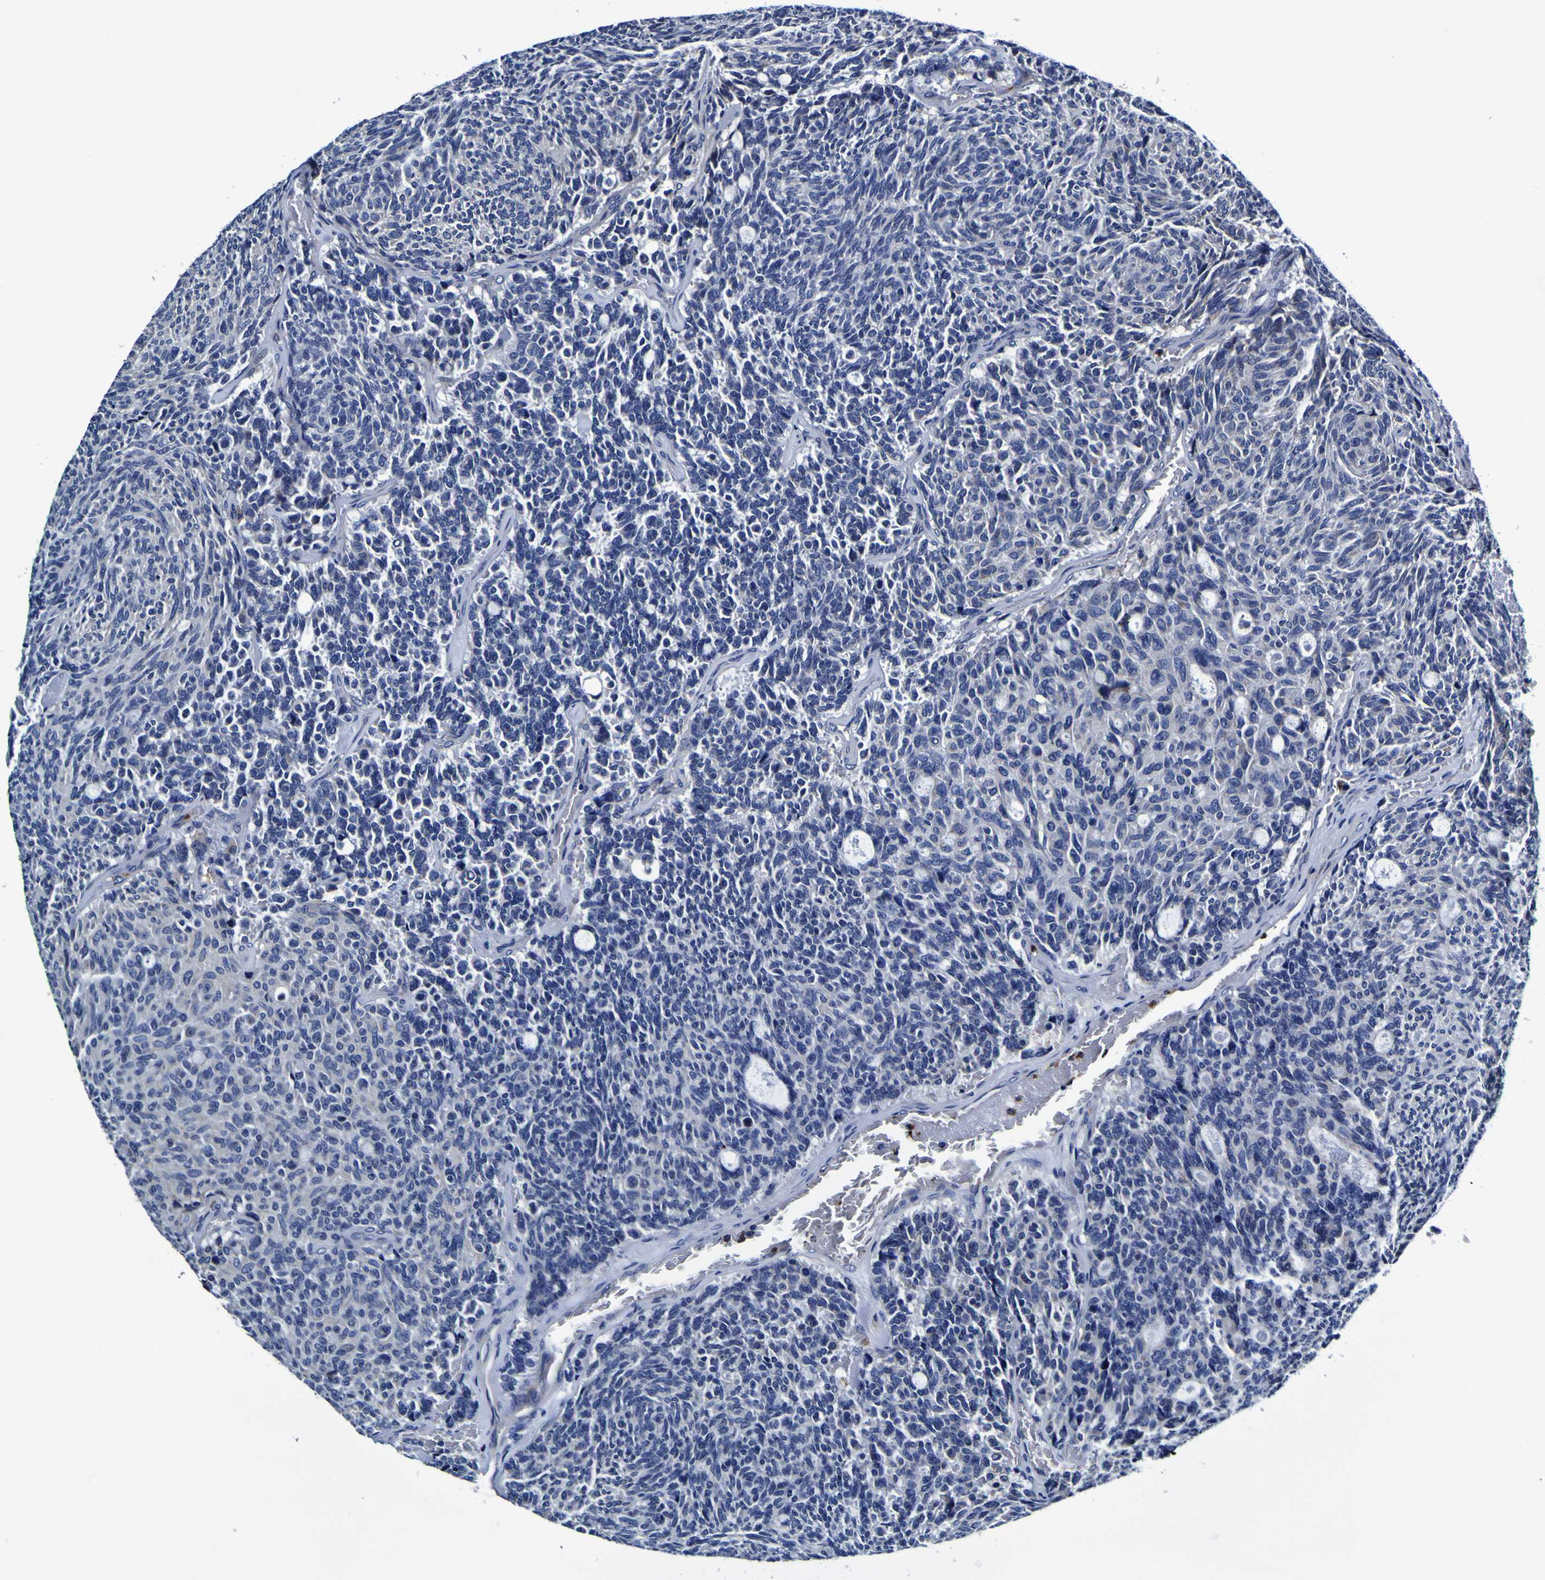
{"staining": {"intensity": "negative", "quantity": "none", "location": "none"}, "tissue": "carcinoid", "cell_type": "Tumor cells", "image_type": "cancer", "snomed": [{"axis": "morphology", "description": "Carcinoid, malignant, NOS"}, {"axis": "topography", "description": "Pancreas"}], "caption": "The photomicrograph reveals no staining of tumor cells in carcinoid. (DAB (3,3'-diaminobenzidine) immunohistochemistry (IHC) with hematoxylin counter stain).", "gene": "PANK4", "patient": {"sex": "female", "age": 54}}